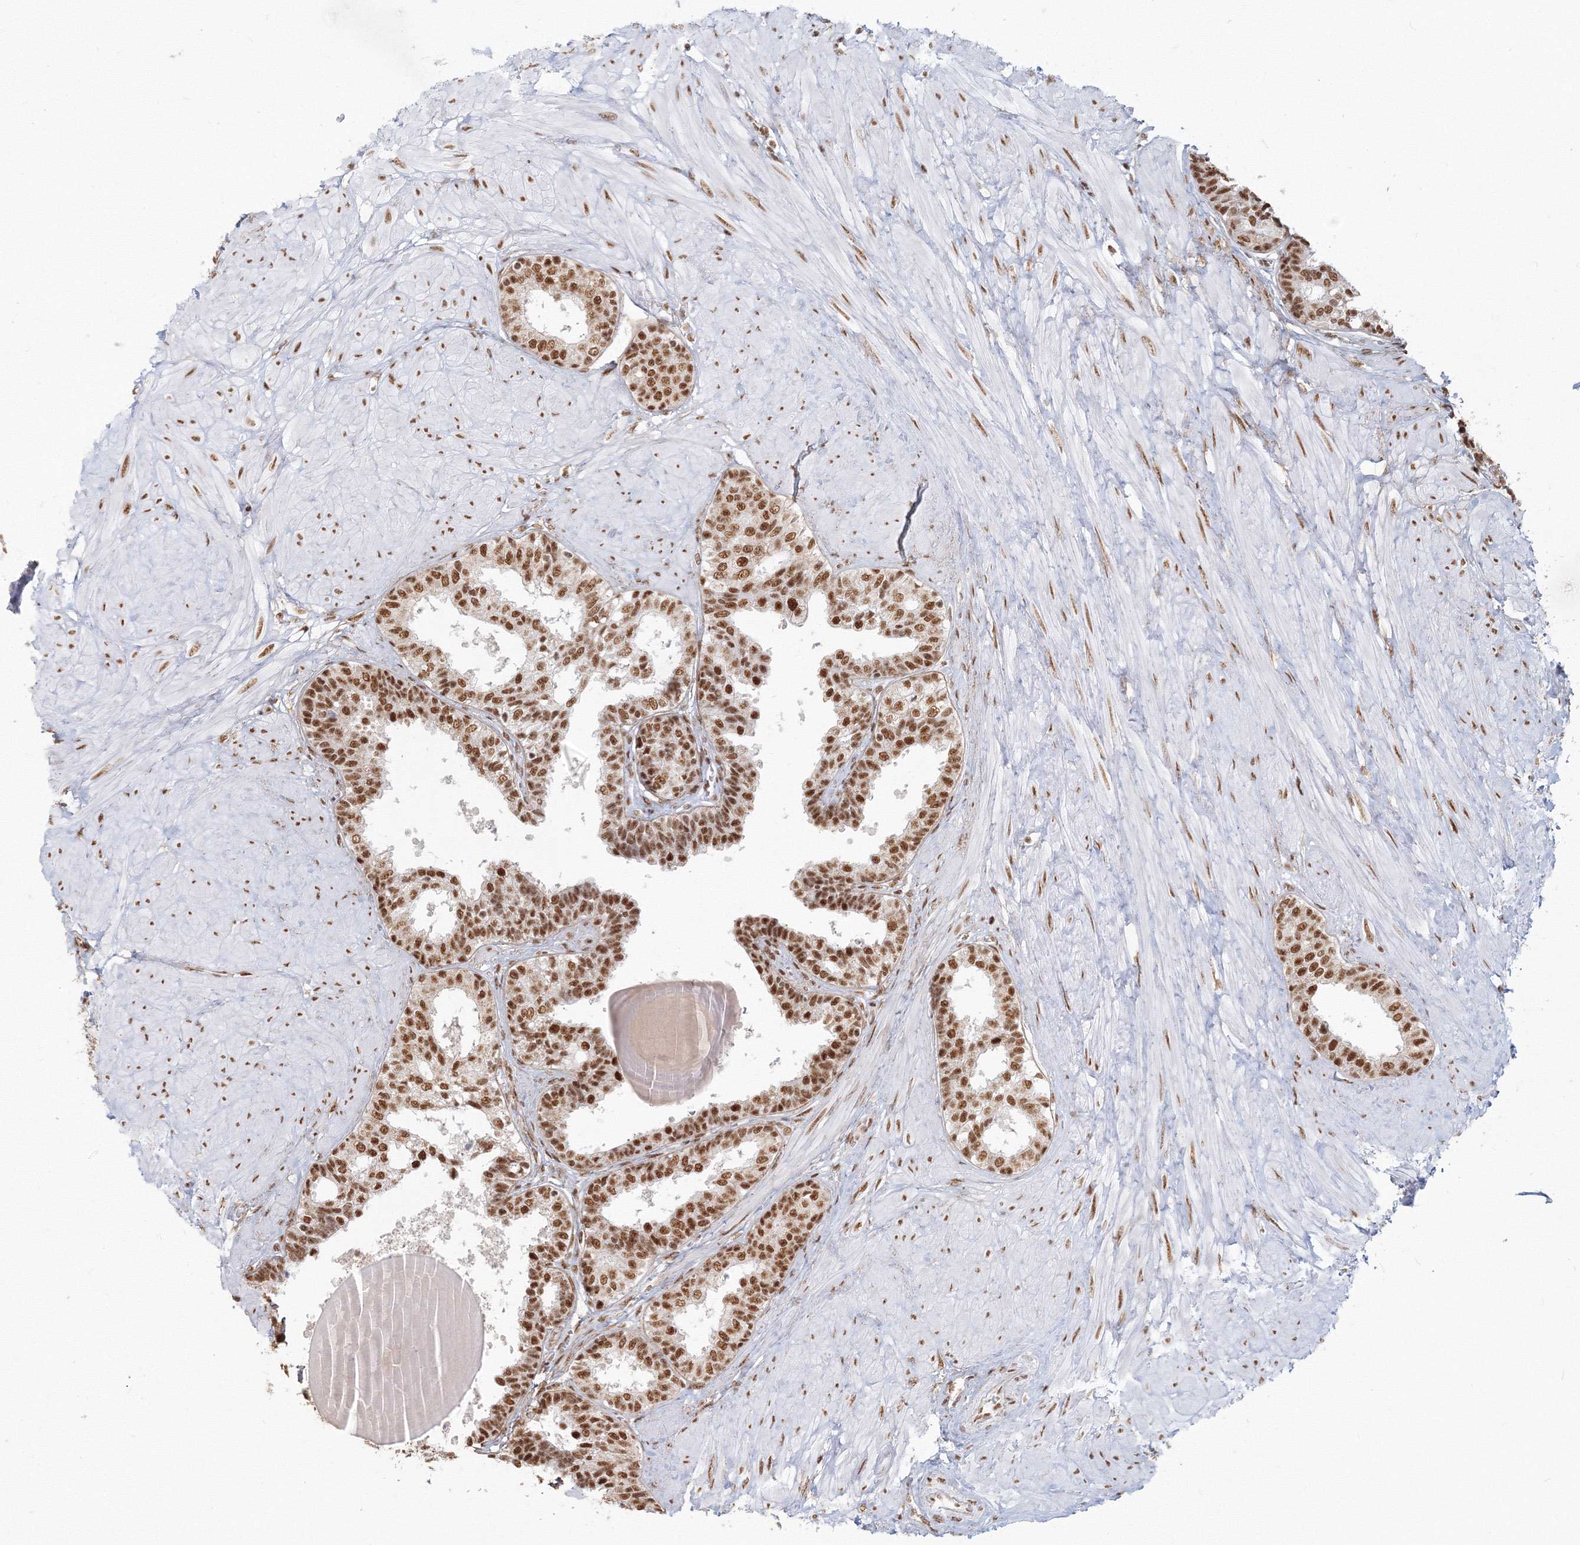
{"staining": {"intensity": "strong", "quantity": ">75%", "location": "nuclear"}, "tissue": "prostate", "cell_type": "Glandular cells", "image_type": "normal", "snomed": [{"axis": "morphology", "description": "Normal tissue, NOS"}, {"axis": "topography", "description": "Prostate"}], "caption": "Brown immunohistochemical staining in unremarkable human prostate exhibits strong nuclear staining in approximately >75% of glandular cells.", "gene": "PPP4R2", "patient": {"sex": "male", "age": 48}}